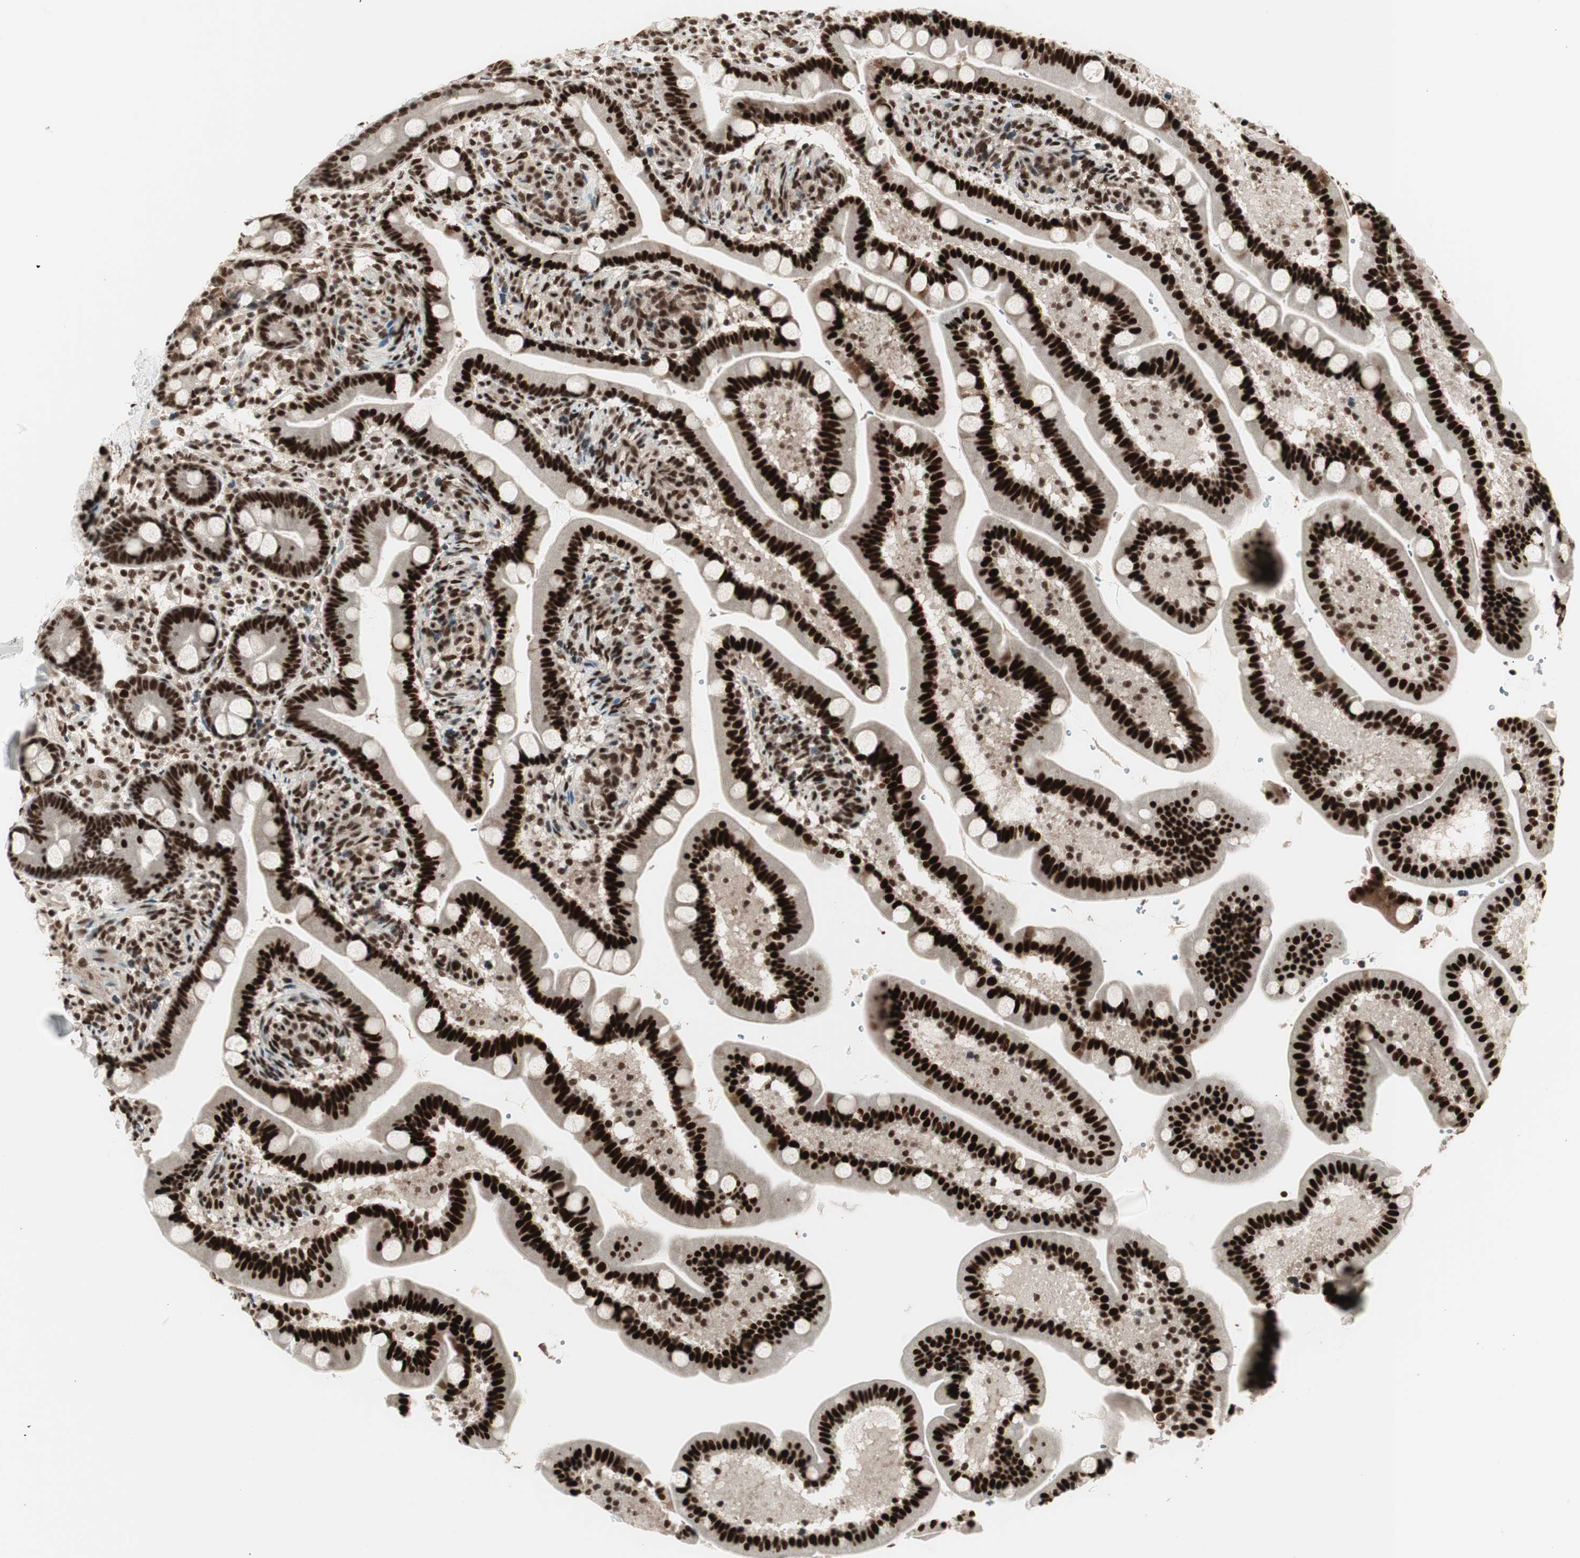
{"staining": {"intensity": "strong", "quantity": ">75%", "location": "nuclear"}, "tissue": "duodenum", "cell_type": "Glandular cells", "image_type": "normal", "snomed": [{"axis": "morphology", "description": "Normal tissue, NOS"}, {"axis": "topography", "description": "Duodenum"}], "caption": "Duodenum stained with DAB IHC displays high levels of strong nuclear positivity in approximately >75% of glandular cells. (Stains: DAB (3,3'-diaminobenzidine) in brown, nuclei in blue, Microscopy: brightfield microscopy at high magnification).", "gene": "HEXIM1", "patient": {"sex": "male", "age": 54}}